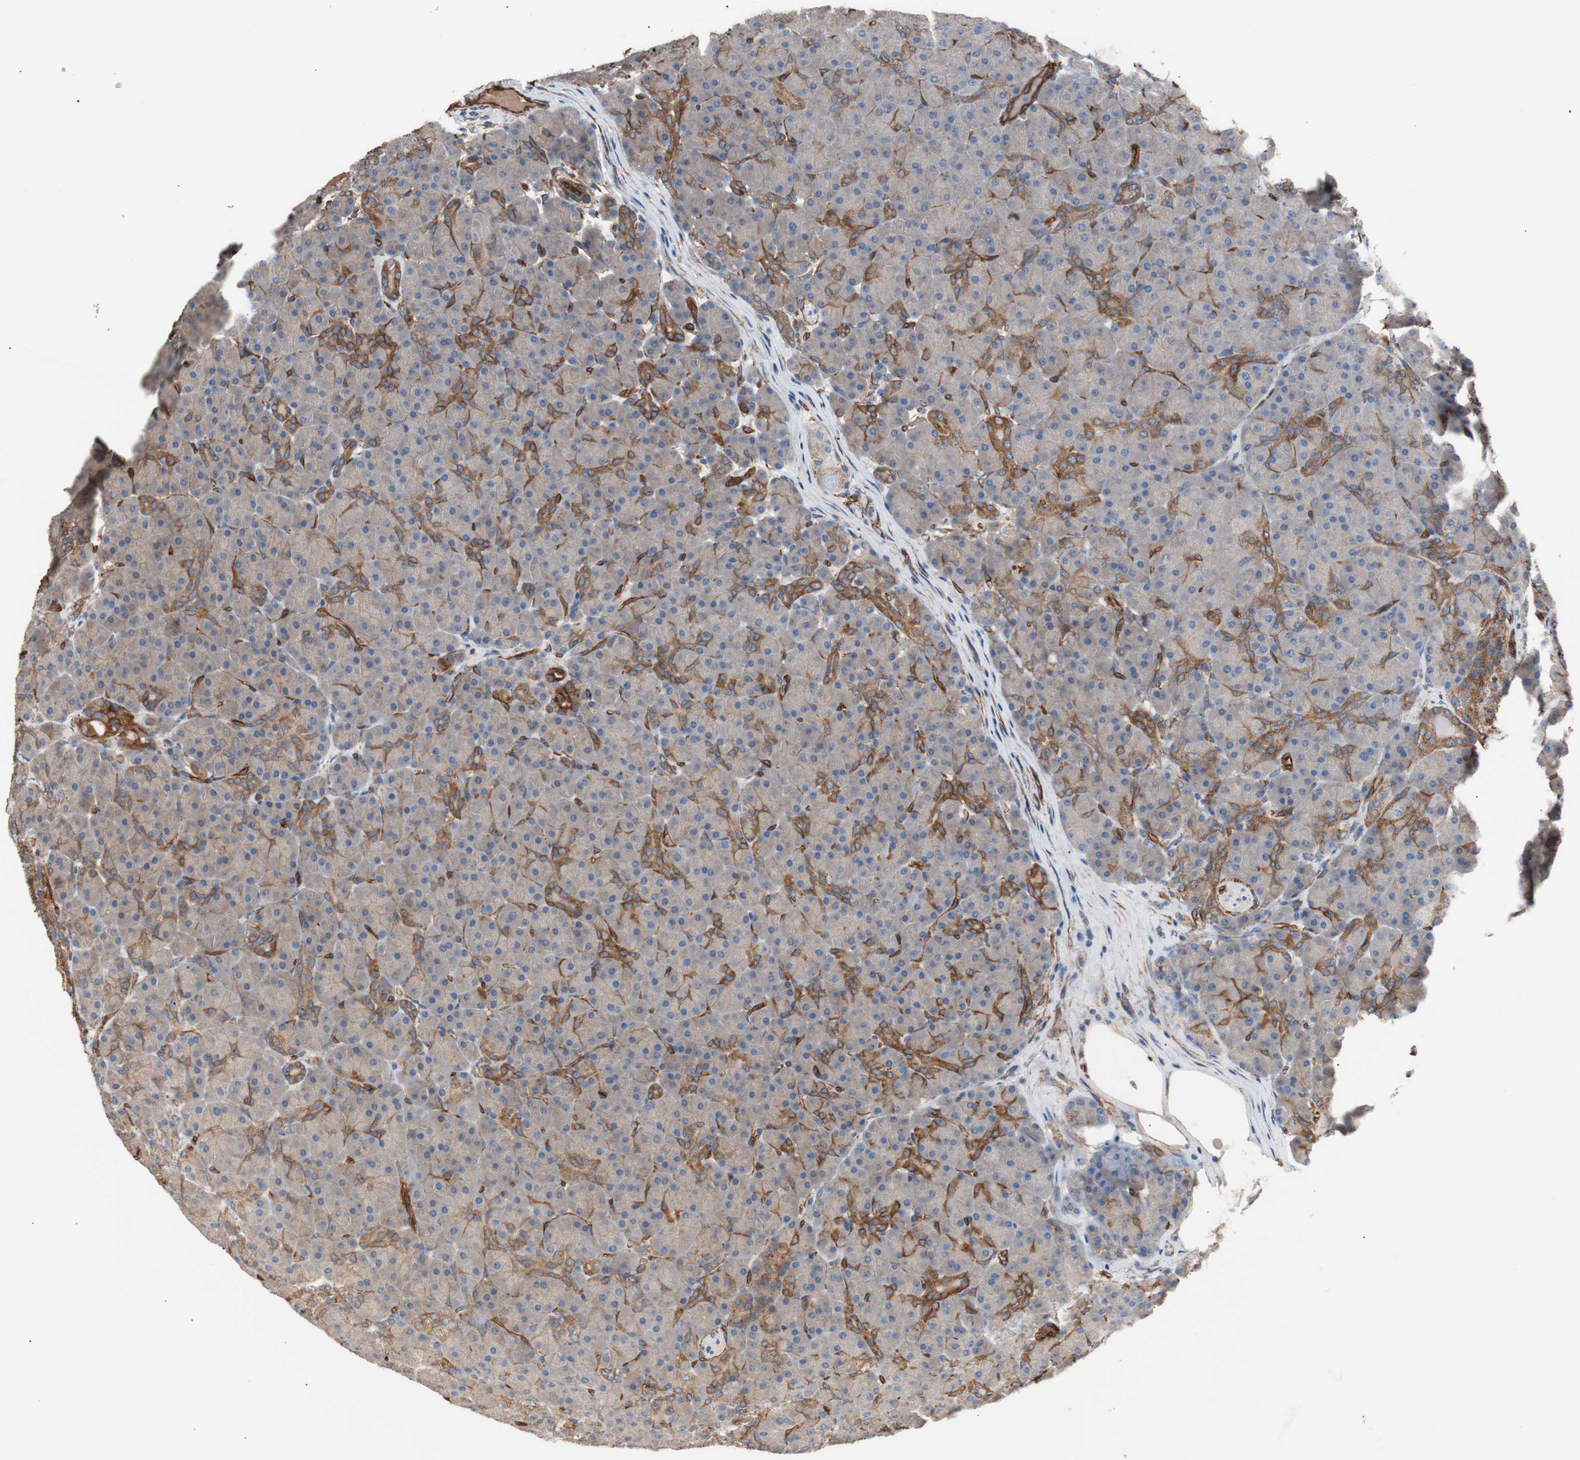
{"staining": {"intensity": "moderate", "quantity": "25%-75%", "location": "cytoplasmic/membranous"}, "tissue": "pancreas", "cell_type": "Exocrine glandular cells", "image_type": "normal", "snomed": [{"axis": "morphology", "description": "Normal tissue, NOS"}, {"axis": "topography", "description": "Pancreas"}], "caption": "Protein expression analysis of normal pancreas exhibits moderate cytoplasmic/membranous expression in about 25%-75% of exocrine glandular cells.", "gene": "SPINT1", "patient": {"sex": "male", "age": 66}}